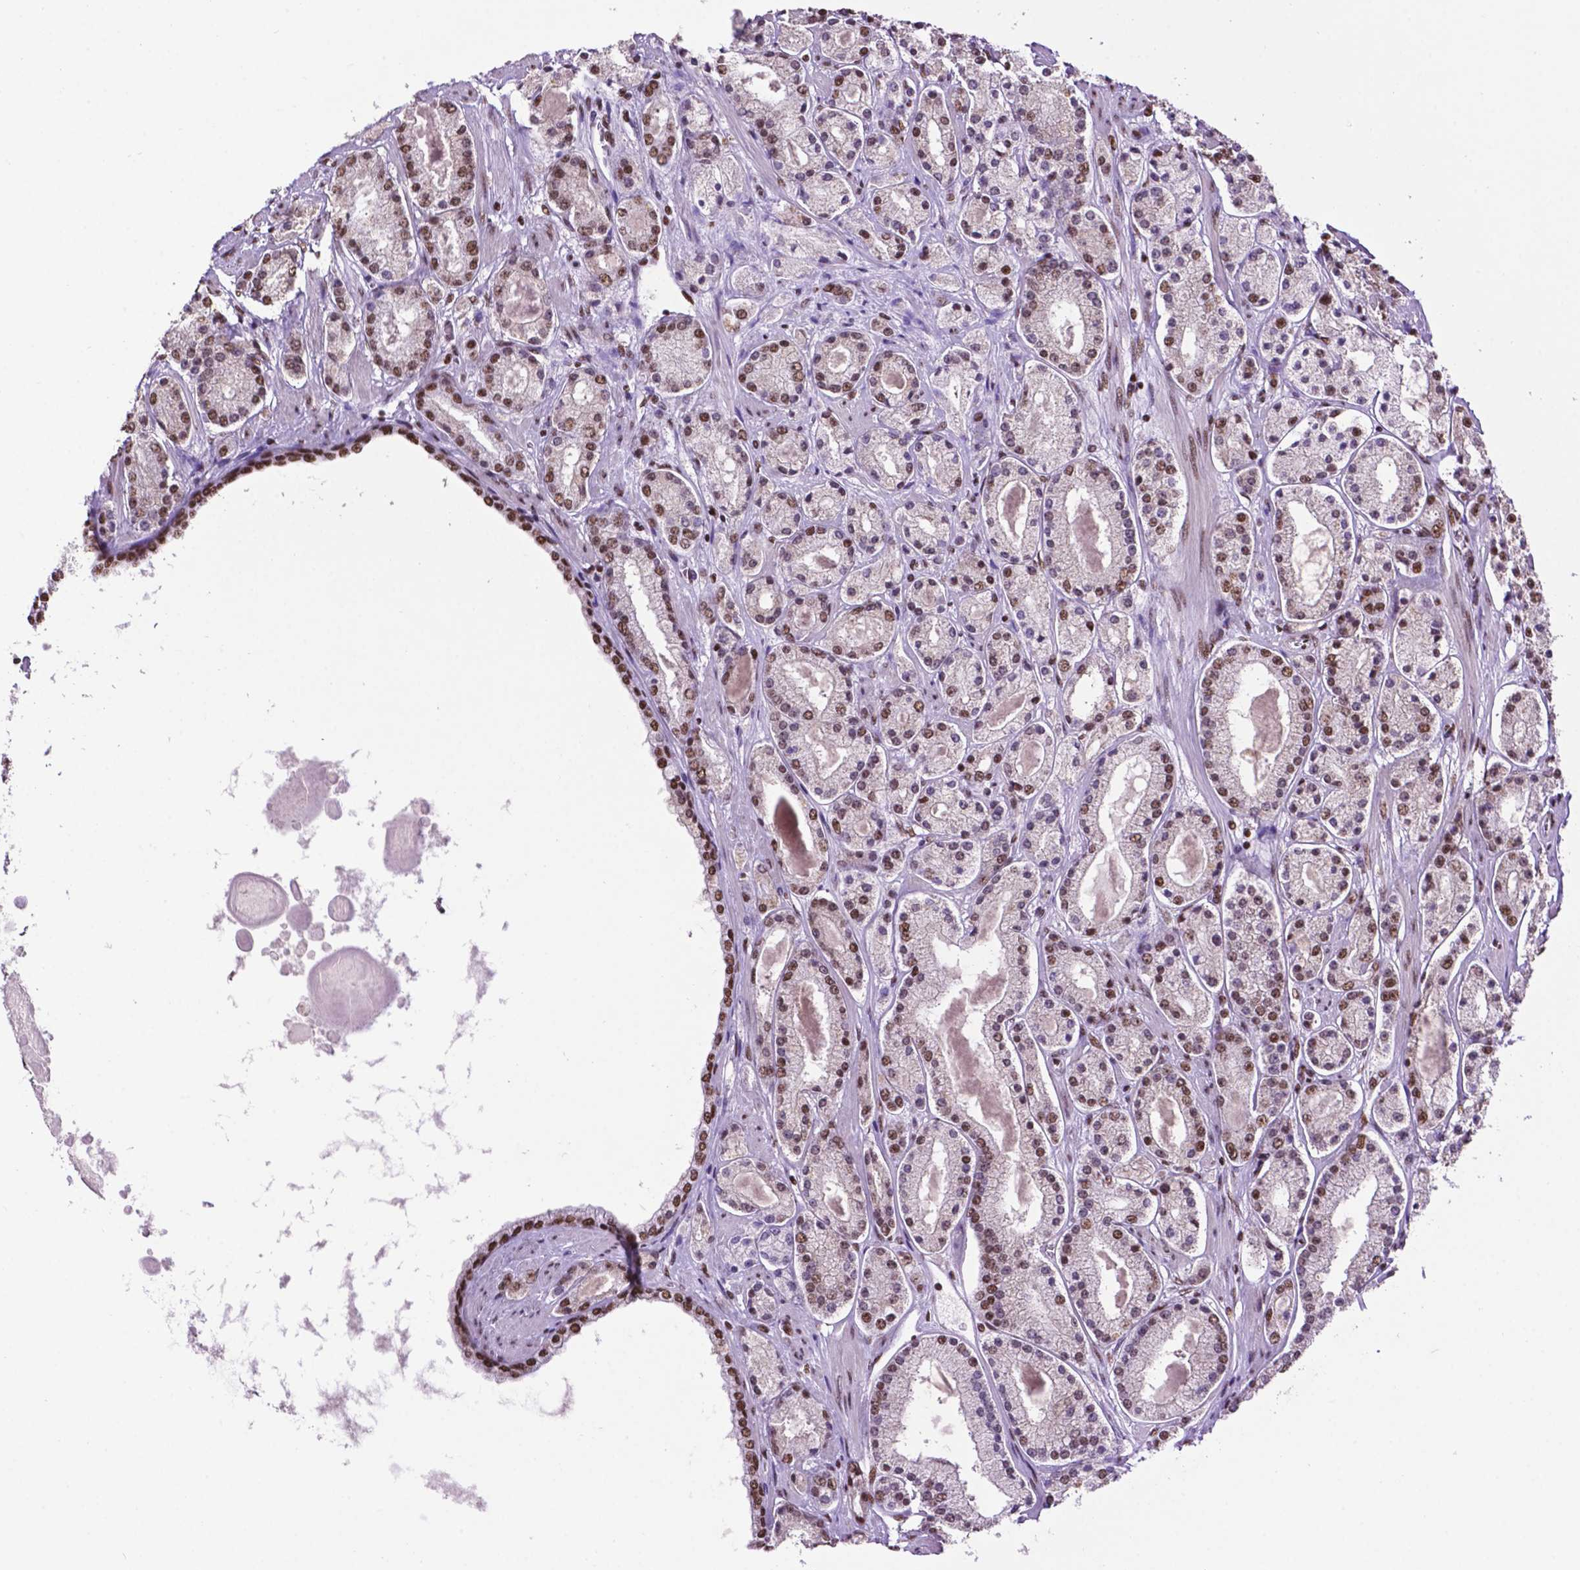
{"staining": {"intensity": "moderate", "quantity": "25%-75%", "location": "nuclear"}, "tissue": "prostate cancer", "cell_type": "Tumor cells", "image_type": "cancer", "snomed": [{"axis": "morphology", "description": "Adenocarcinoma, High grade"}, {"axis": "topography", "description": "Prostate"}], "caption": "Immunohistochemistry (IHC) (DAB) staining of human high-grade adenocarcinoma (prostate) displays moderate nuclear protein positivity in about 25%-75% of tumor cells.", "gene": "CCAR2", "patient": {"sex": "male", "age": 67}}